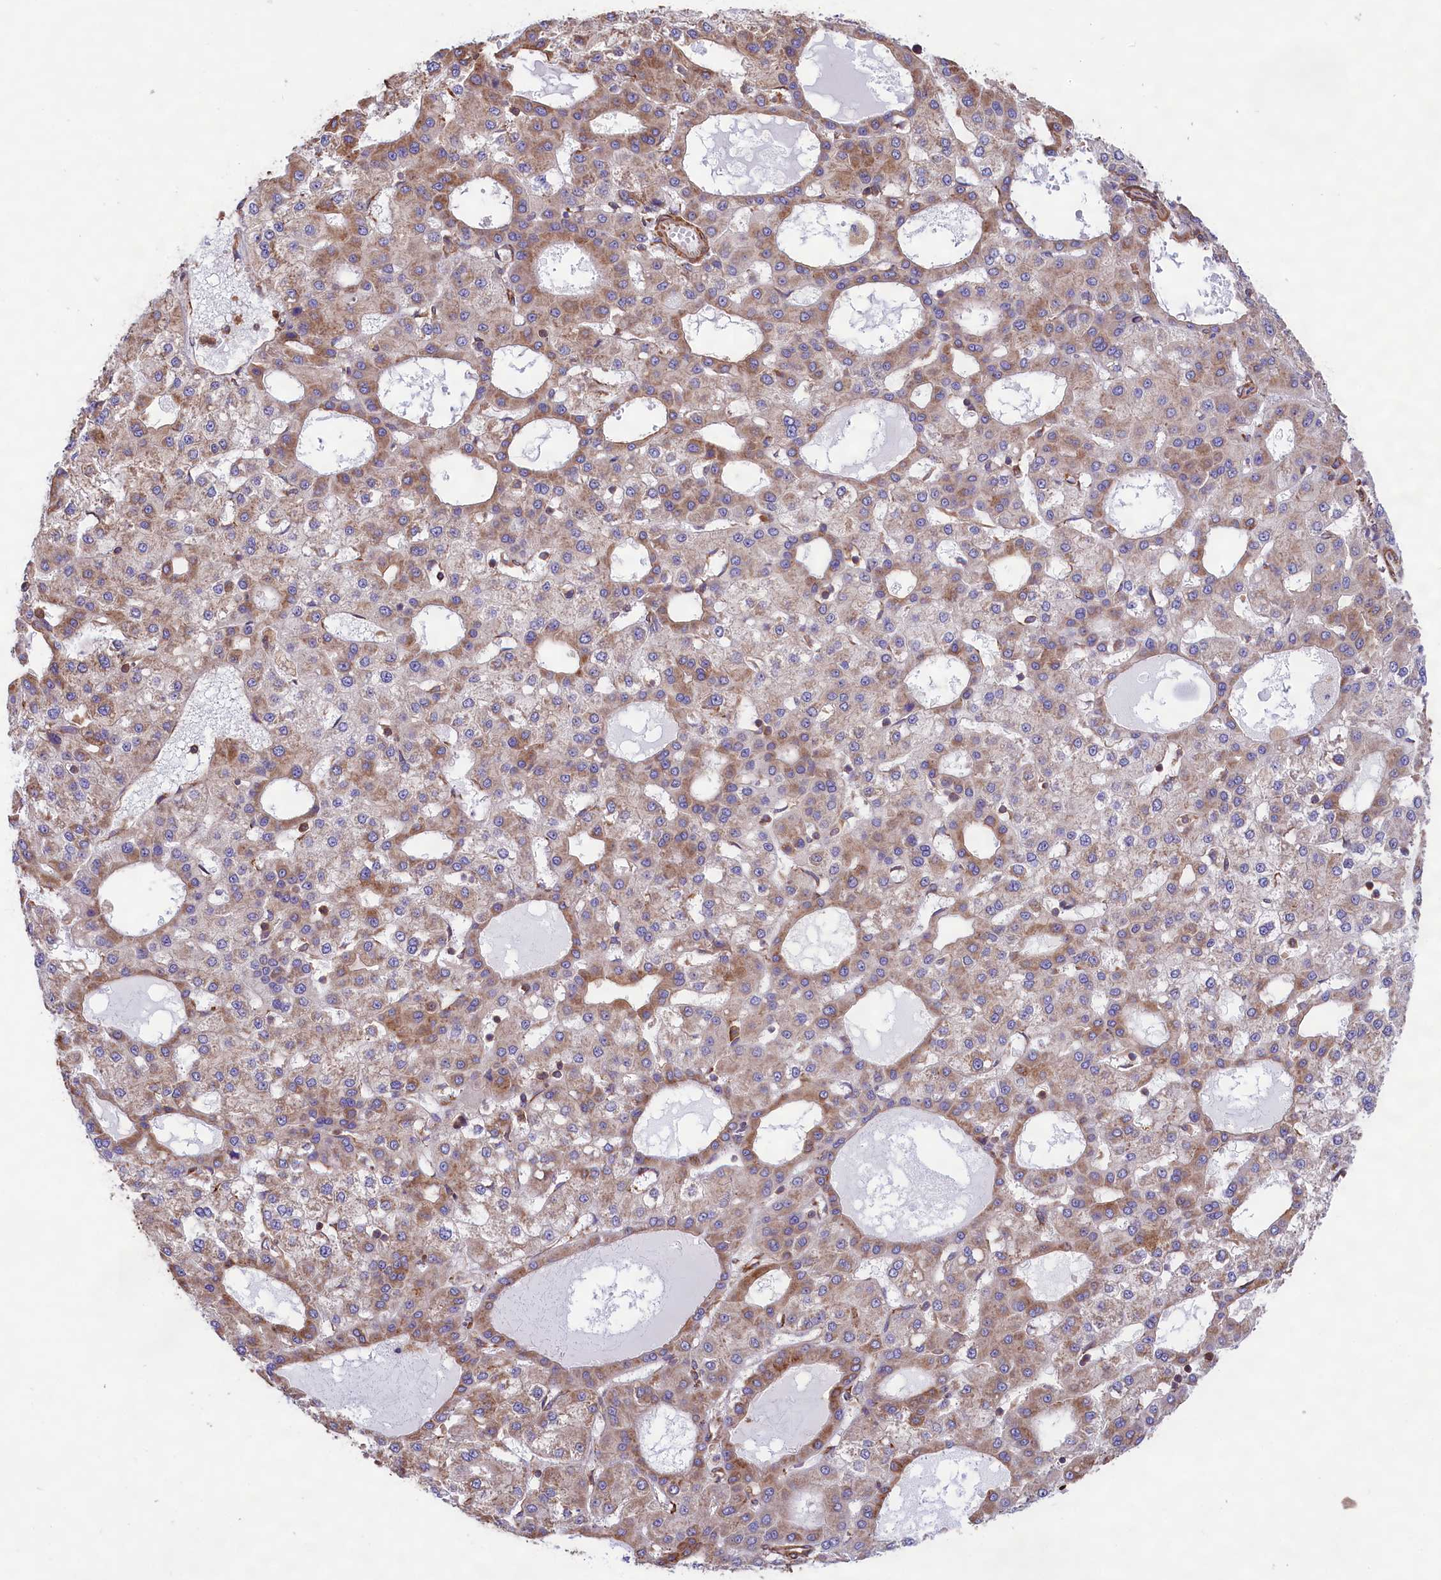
{"staining": {"intensity": "moderate", "quantity": "25%-75%", "location": "cytoplasmic/membranous"}, "tissue": "liver cancer", "cell_type": "Tumor cells", "image_type": "cancer", "snomed": [{"axis": "morphology", "description": "Carcinoma, Hepatocellular, NOS"}, {"axis": "topography", "description": "Liver"}], "caption": "A photomicrograph of human liver cancer stained for a protein reveals moderate cytoplasmic/membranous brown staining in tumor cells. (DAB (3,3'-diaminobenzidine) IHC, brown staining for protein, blue staining for nuclei).", "gene": "GYS1", "patient": {"sex": "male", "age": 47}}